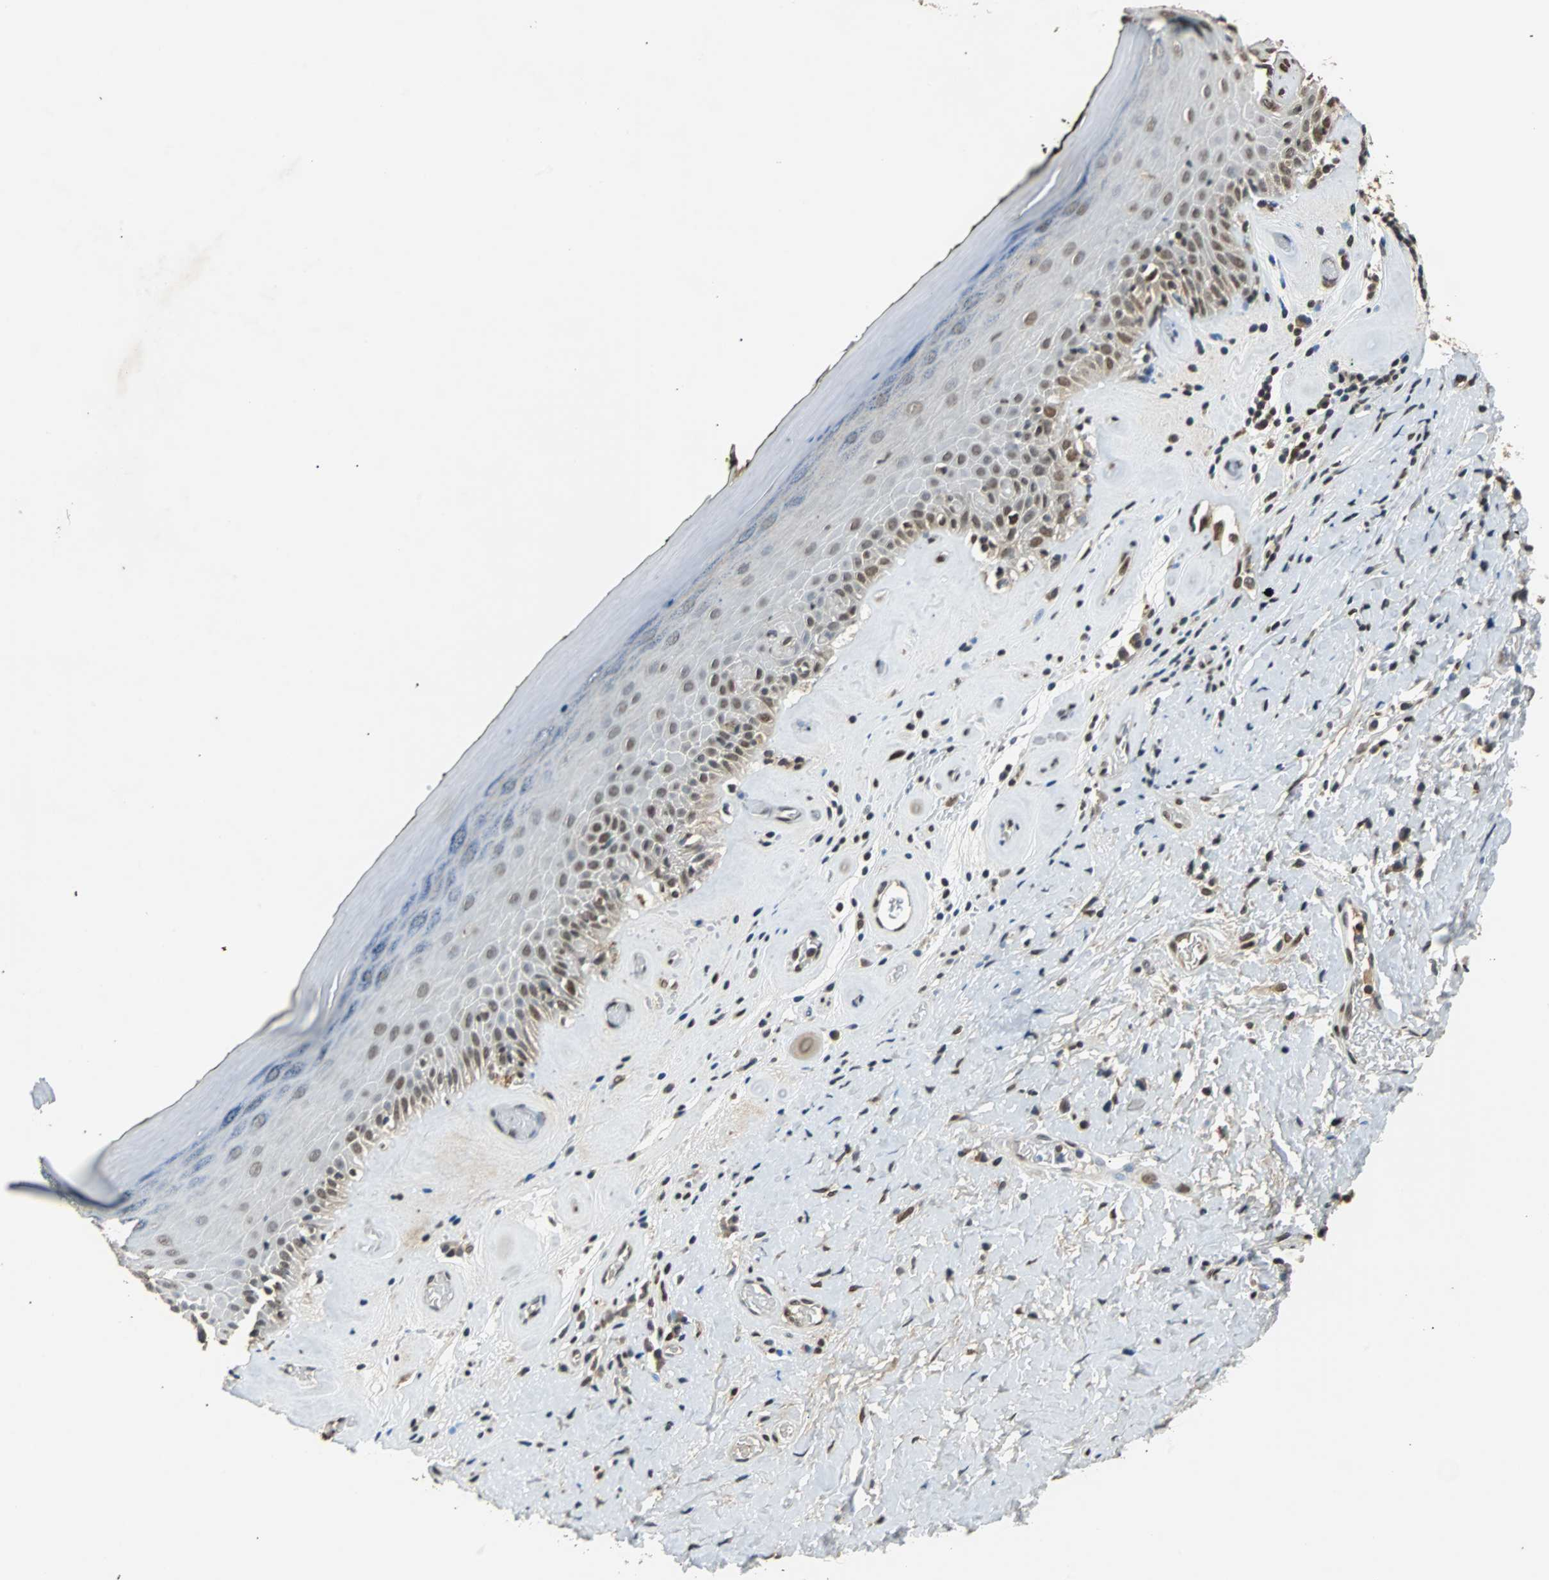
{"staining": {"intensity": "moderate", "quantity": "25%-75%", "location": "nuclear"}, "tissue": "skin", "cell_type": "Epidermal cells", "image_type": "normal", "snomed": [{"axis": "morphology", "description": "Normal tissue, NOS"}, {"axis": "morphology", "description": "Inflammation, NOS"}, {"axis": "topography", "description": "Vulva"}], "caption": "IHC of normal skin reveals medium levels of moderate nuclear staining in about 25%-75% of epidermal cells.", "gene": "PHC1", "patient": {"sex": "female", "age": 84}}